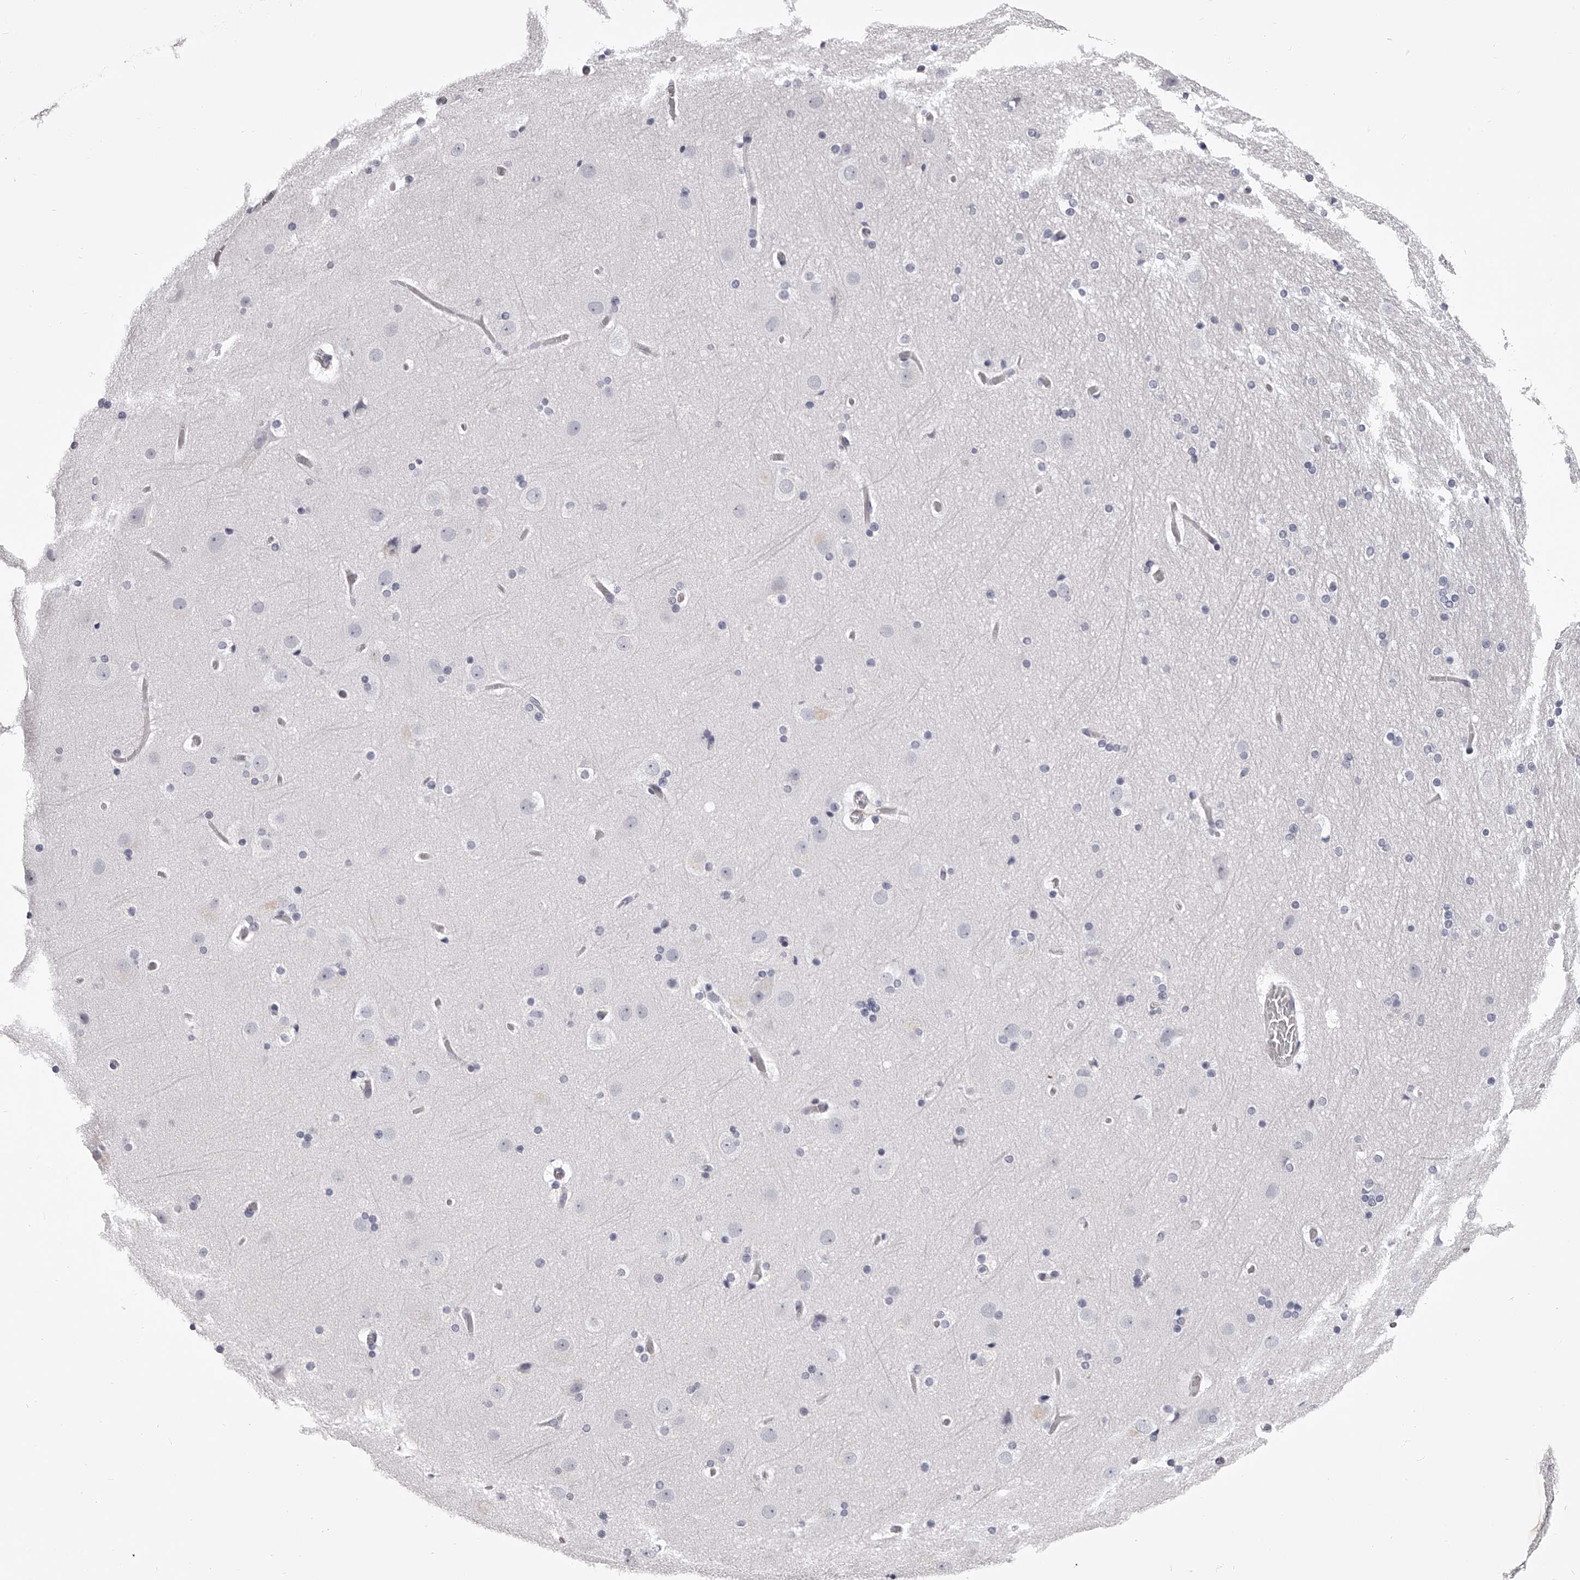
{"staining": {"intensity": "negative", "quantity": "none", "location": "none"}, "tissue": "cerebral cortex", "cell_type": "Endothelial cells", "image_type": "normal", "snomed": [{"axis": "morphology", "description": "Normal tissue, NOS"}, {"axis": "topography", "description": "Cerebral cortex"}], "caption": "High power microscopy photomicrograph of an immunohistochemistry (IHC) histopathology image of unremarkable cerebral cortex, revealing no significant staining in endothelial cells.", "gene": "DMRT1", "patient": {"sex": "male", "age": 57}}